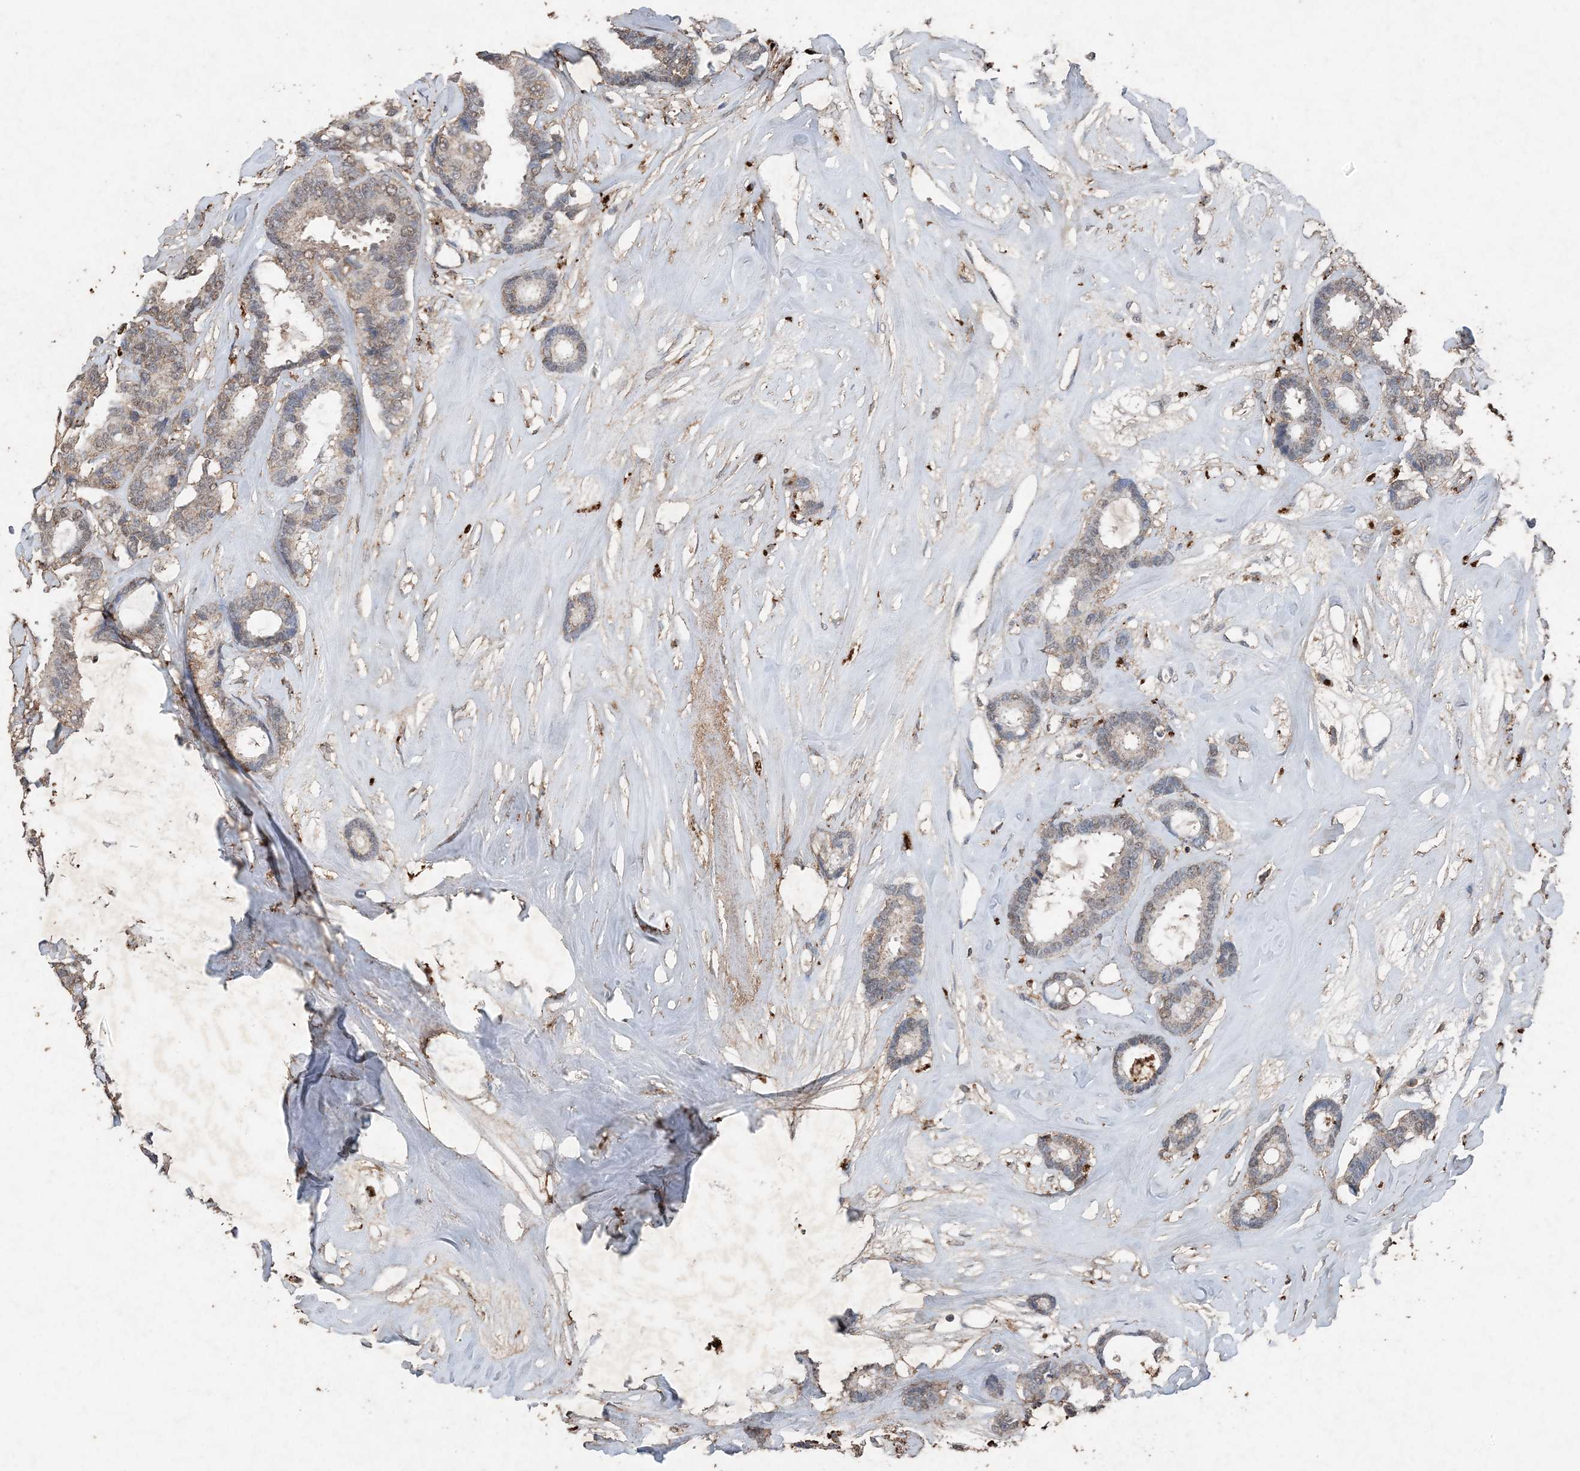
{"staining": {"intensity": "weak", "quantity": "25%-75%", "location": "cytoplasmic/membranous"}, "tissue": "breast cancer", "cell_type": "Tumor cells", "image_type": "cancer", "snomed": [{"axis": "morphology", "description": "Duct carcinoma"}, {"axis": "topography", "description": "Breast"}], "caption": "Protein expression analysis of human breast cancer (intraductal carcinoma) reveals weak cytoplasmic/membranous staining in about 25%-75% of tumor cells.", "gene": "FCN3", "patient": {"sex": "female", "age": 87}}